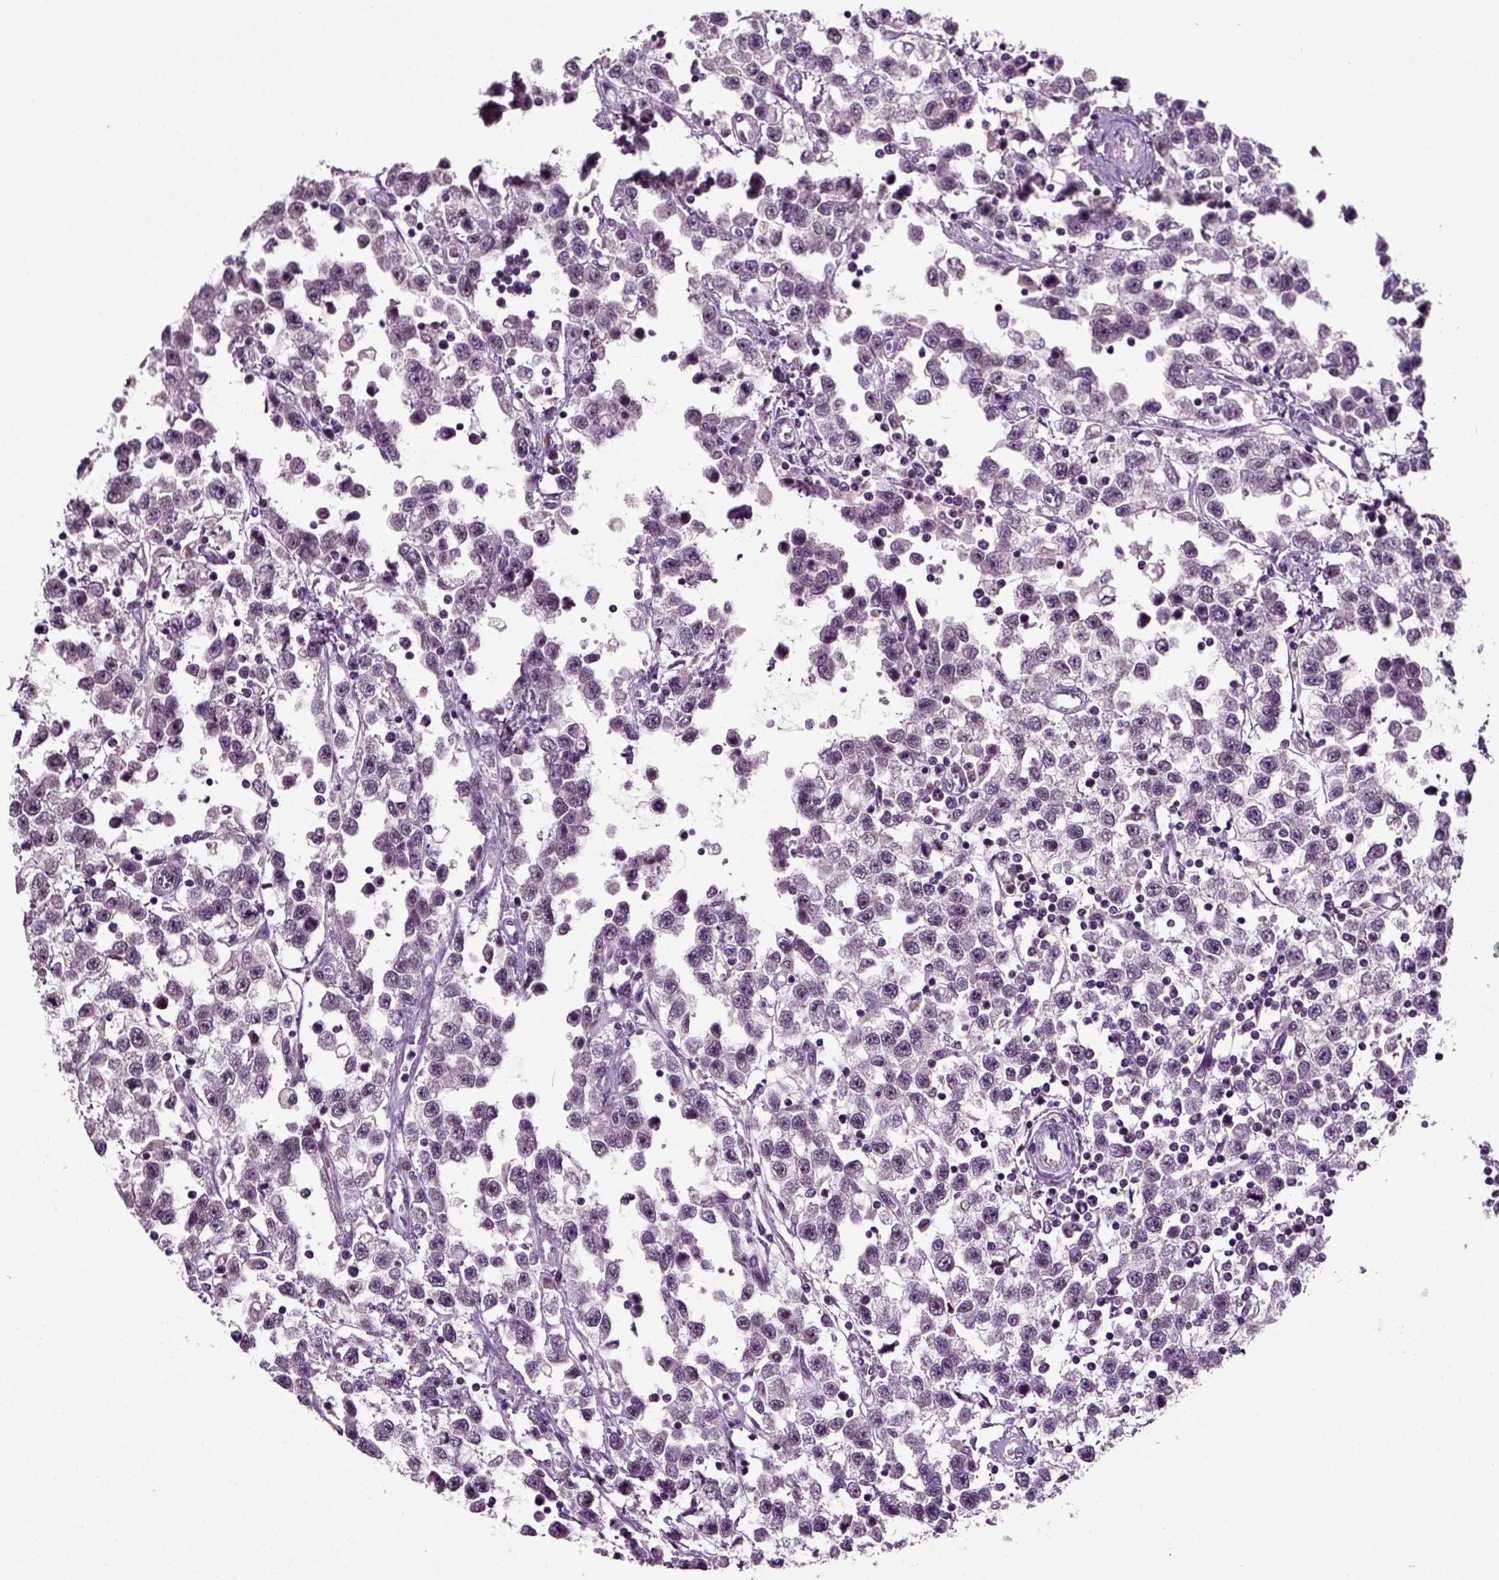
{"staining": {"intensity": "negative", "quantity": "none", "location": "none"}, "tissue": "testis cancer", "cell_type": "Tumor cells", "image_type": "cancer", "snomed": [{"axis": "morphology", "description": "Seminoma, NOS"}, {"axis": "topography", "description": "Testis"}], "caption": "The micrograph demonstrates no significant staining in tumor cells of testis cancer (seminoma). The staining was performed using DAB to visualize the protein expression in brown, while the nuclei were stained in blue with hematoxylin (Magnification: 20x).", "gene": "SPATA17", "patient": {"sex": "male", "age": 34}}